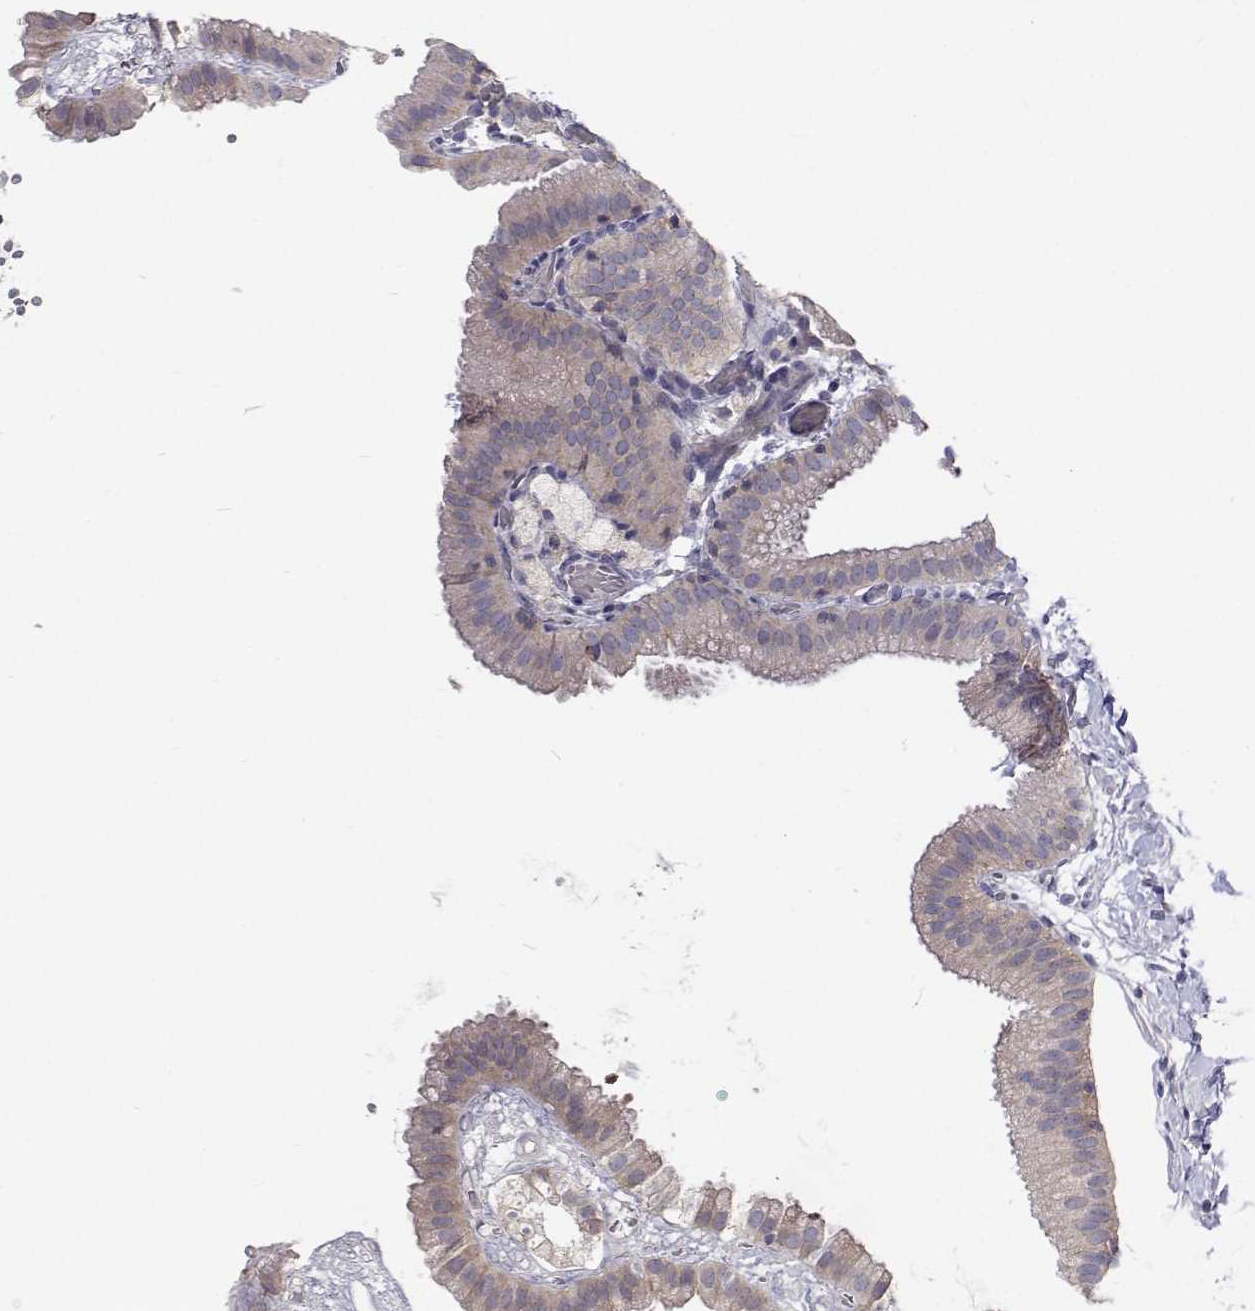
{"staining": {"intensity": "weak", "quantity": "<25%", "location": "cytoplasmic/membranous"}, "tissue": "gallbladder", "cell_type": "Glandular cells", "image_type": "normal", "snomed": [{"axis": "morphology", "description": "Normal tissue, NOS"}, {"axis": "topography", "description": "Gallbladder"}], "caption": "An immunohistochemistry (IHC) histopathology image of unremarkable gallbladder is shown. There is no staining in glandular cells of gallbladder.", "gene": "MYPN", "patient": {"sex": "female", "age": 63}}